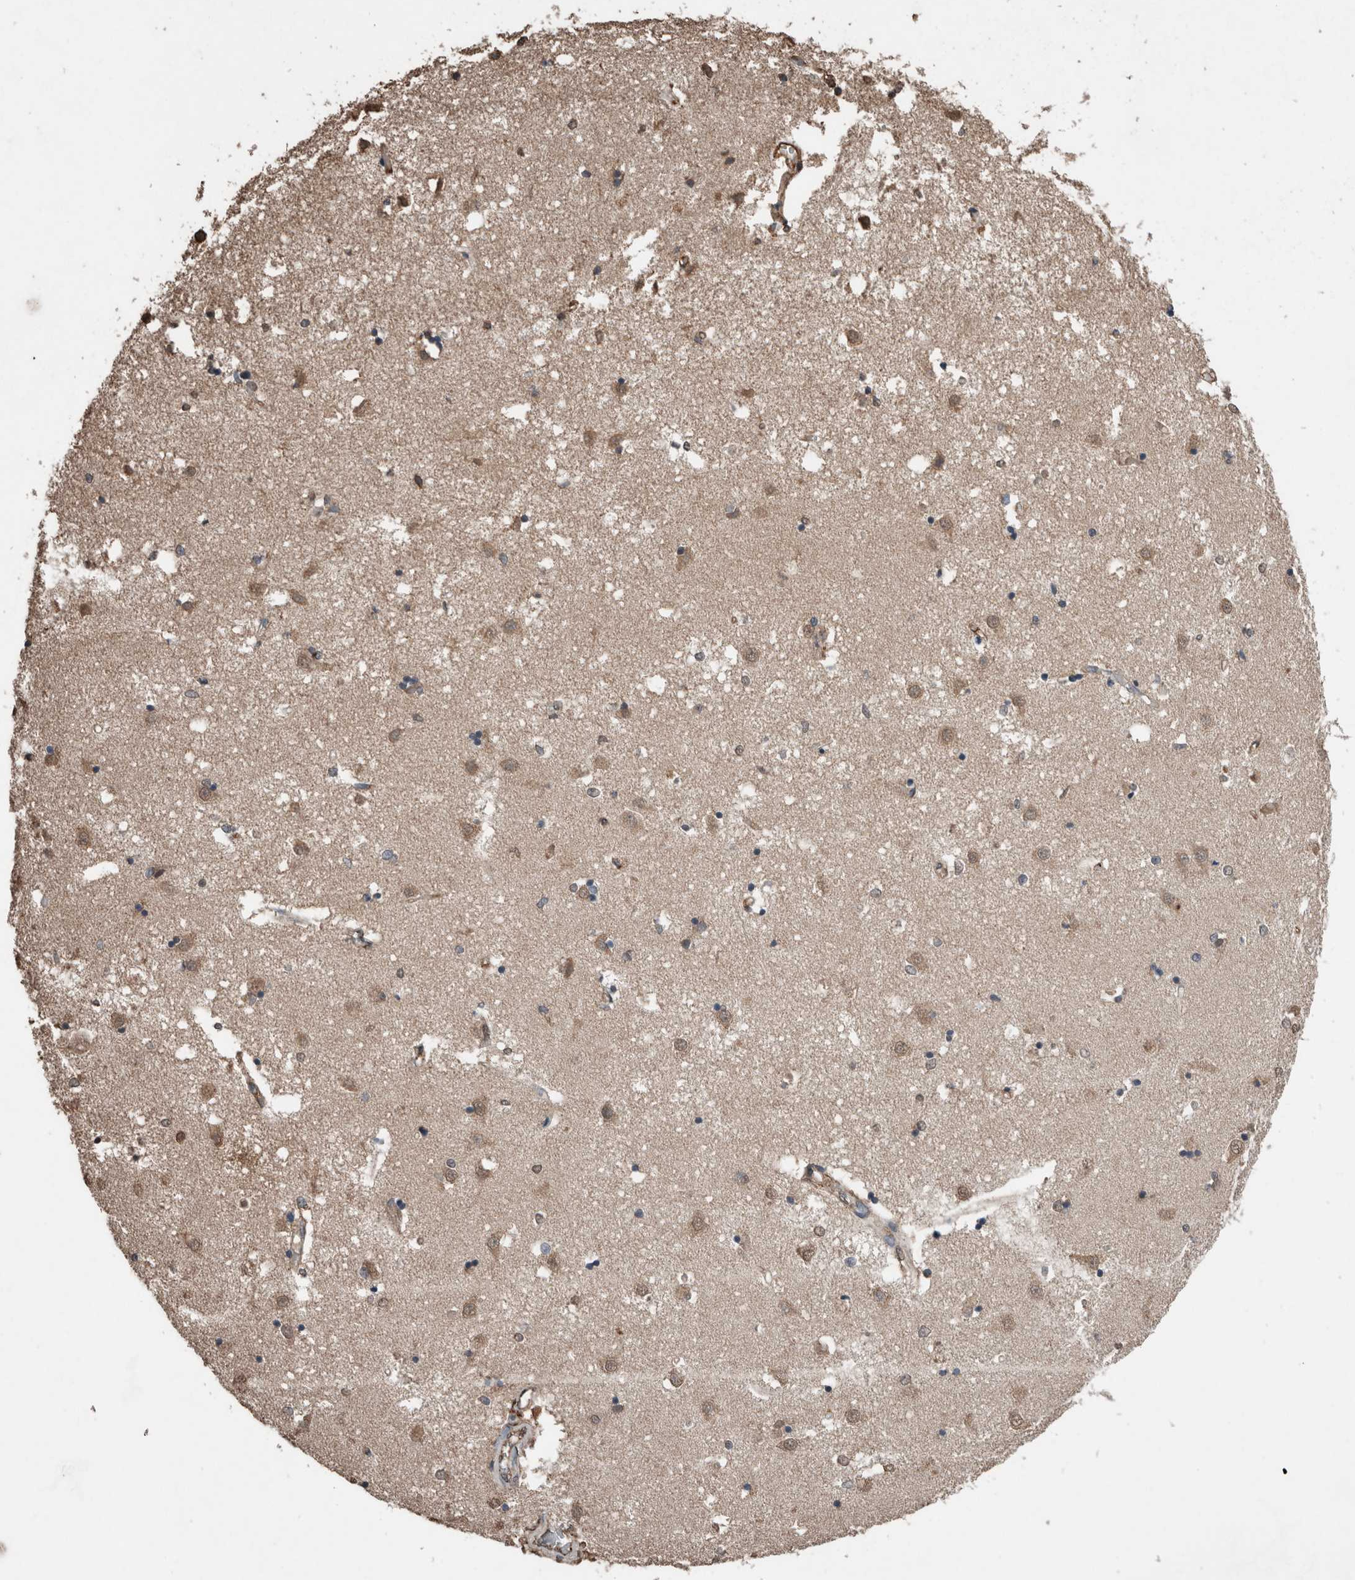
{"staining": {"intensity": "weak", "quantity": "<25%", "location": "cytoplasmic/membranous"}, "tissue": "caudate", "cell_type": "Glial cells", "image_type": "normal", "snomed": [{"axis": "morphology", "description": "Normal tissue, NOS"}, {"axis": "topography", "description": "Lateral ventricle wall"}], "caption": "This is an immunohistochemistry (IHC) photomicrograph of unremarkable human caudate. There is no expression in glial cells.", "gene": "S100A10", "patient": {"sex": "male", "age": 45}}